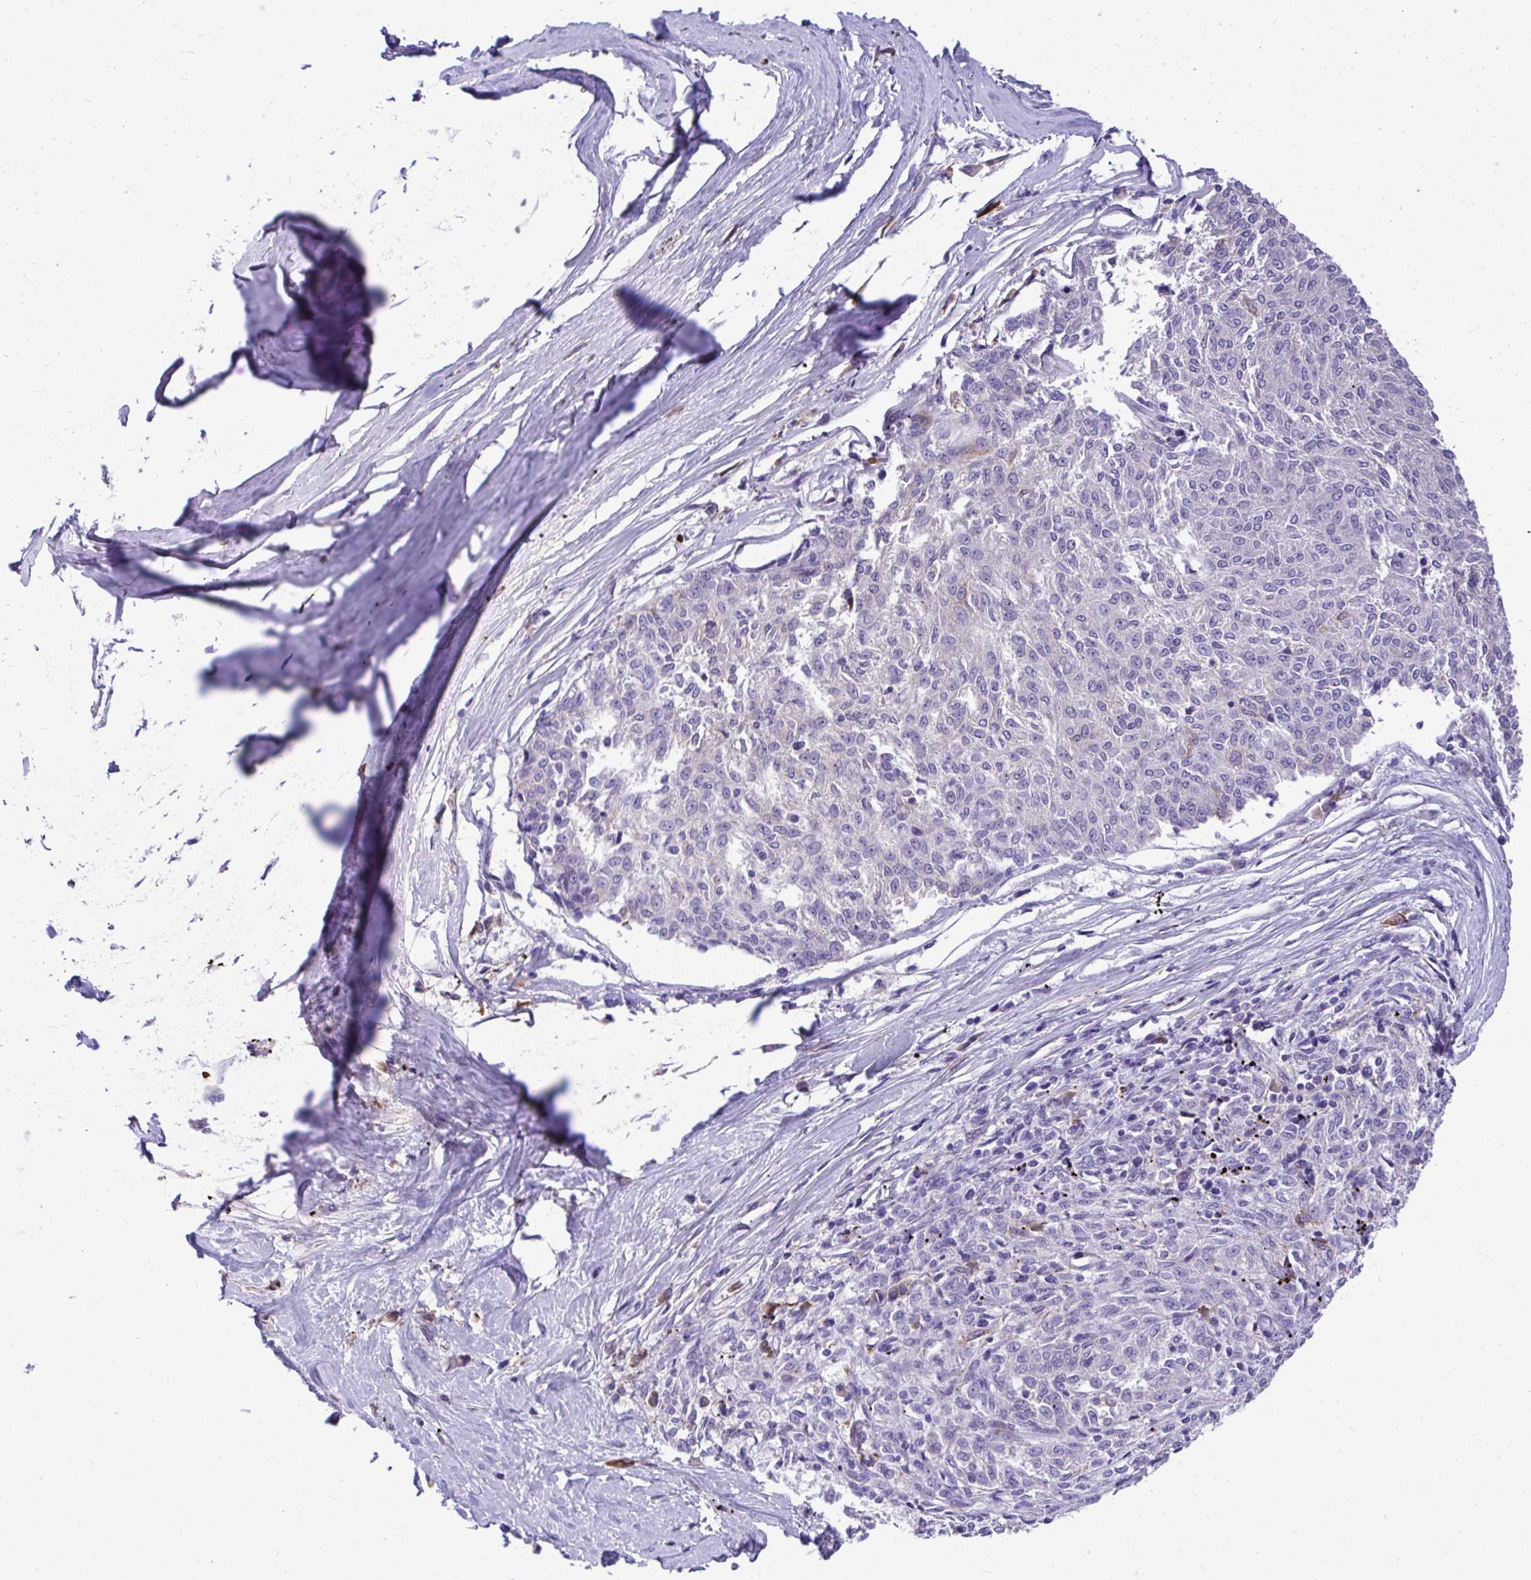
{"staining": {"intensity": "negative", "quantity": "none", "location": "none"}, "tissue": "melanoma", "cell_type": "Tumor cells", "image_type": "cancer", "snomed": [{"axis": "morphology", "description": "Malignant melanoma, NOS"}, {"axis": "topography", "description": "Skin"}], "caption": "Malignant melanoma stained for a protein using immunohistochemistry (IHC) demonstrates no staining tumor cells.", "gene": "HRG", "patient": {"sex": "female", "age": 72}}